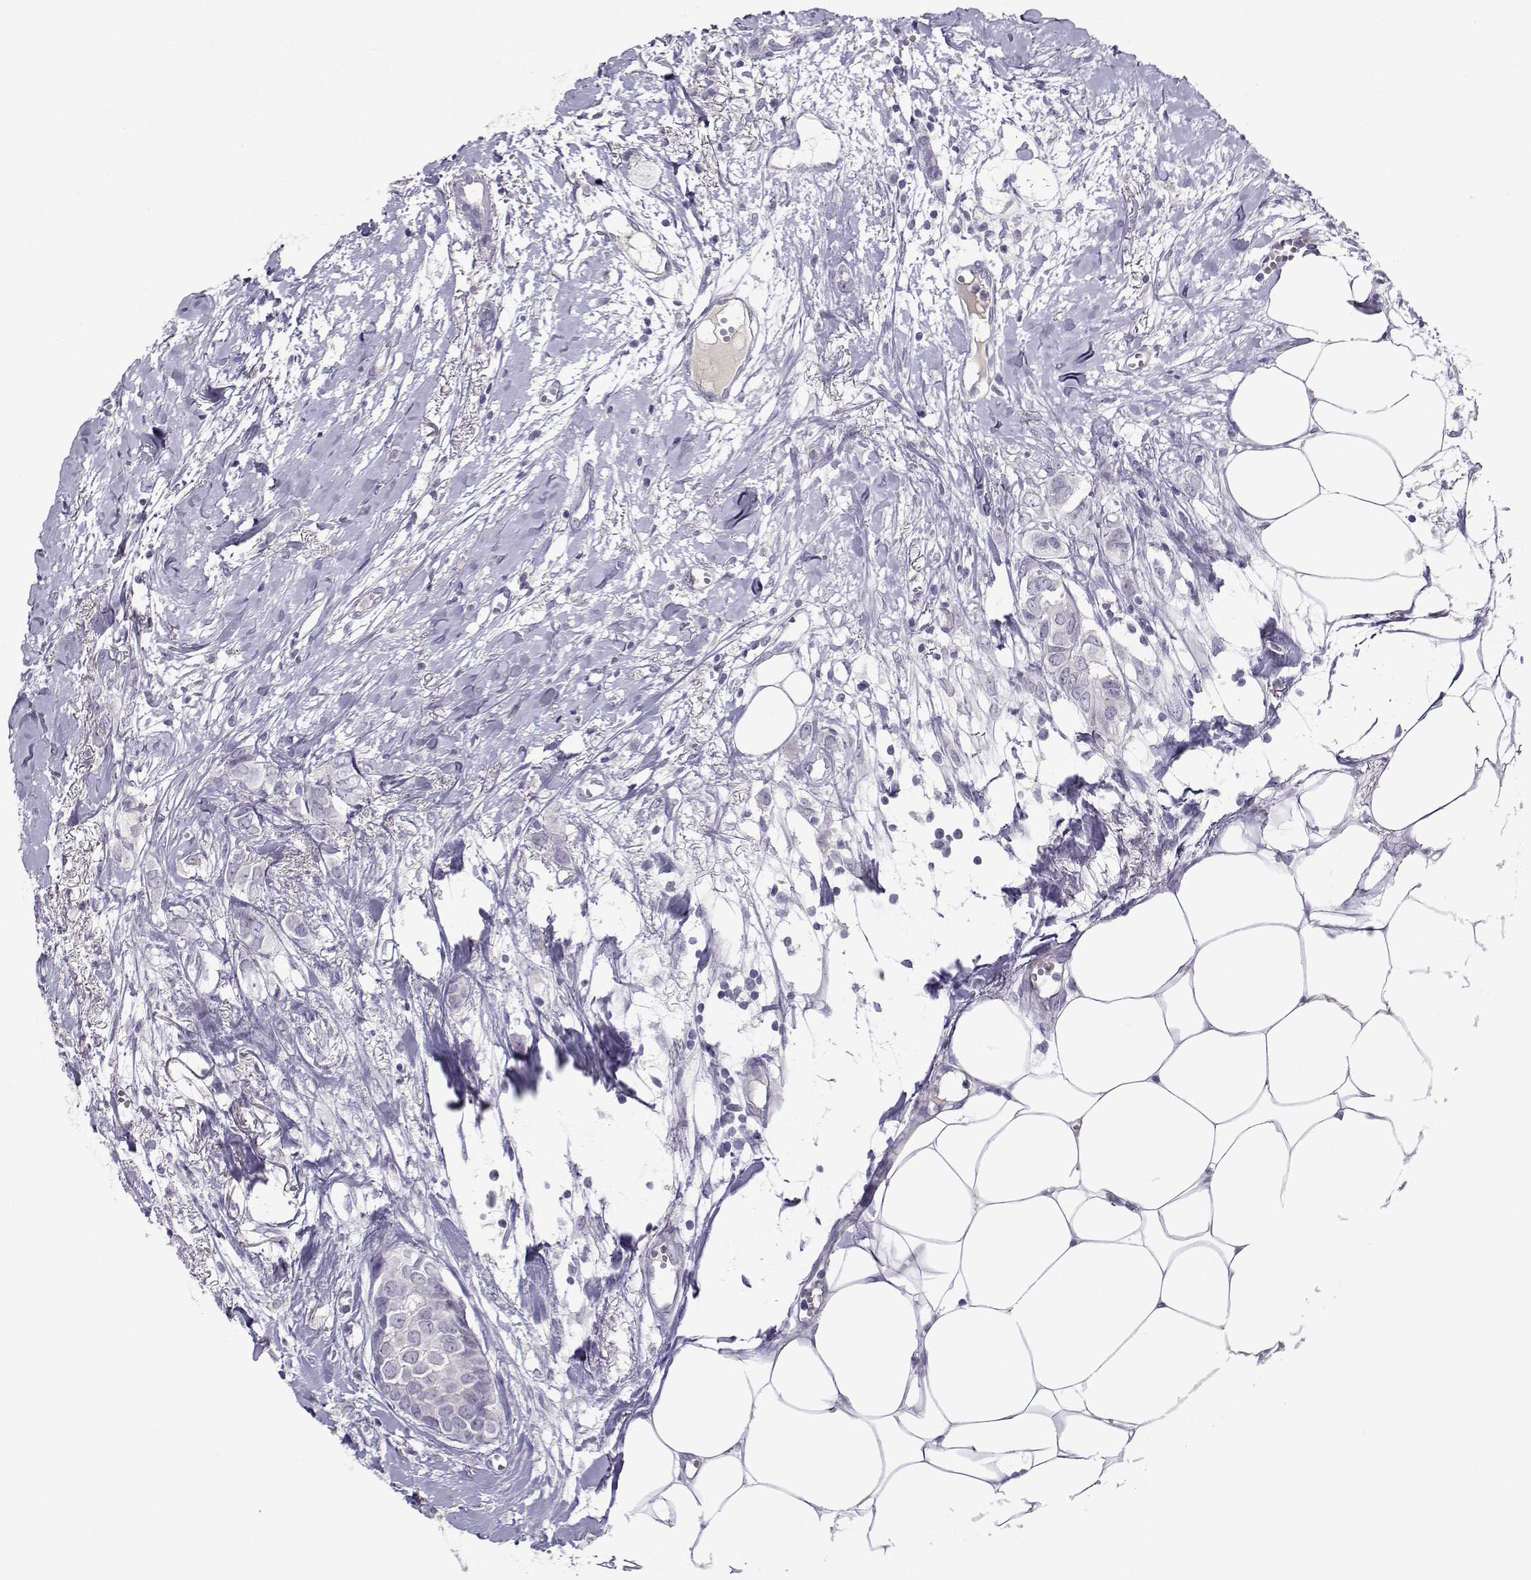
{"staining": {"intensity": "negative", "quantity": "none", "location": "none"}, "tissue": "breast cancer", "cell_type": "Tumor cells", "image_type": "cancer", "snomed": [{"axis": "morphology", "description": "Duct carcinoma"}, {"axis": "topography", "description": "Breast"}], "caption": "Tumor cells are negative for brown protein staining in breast cancer (invasive ductal carcinoma). Nuclei are stained in blue.", "gene": "CFAP77", "patient": {"sex": "female", "age": 85}}